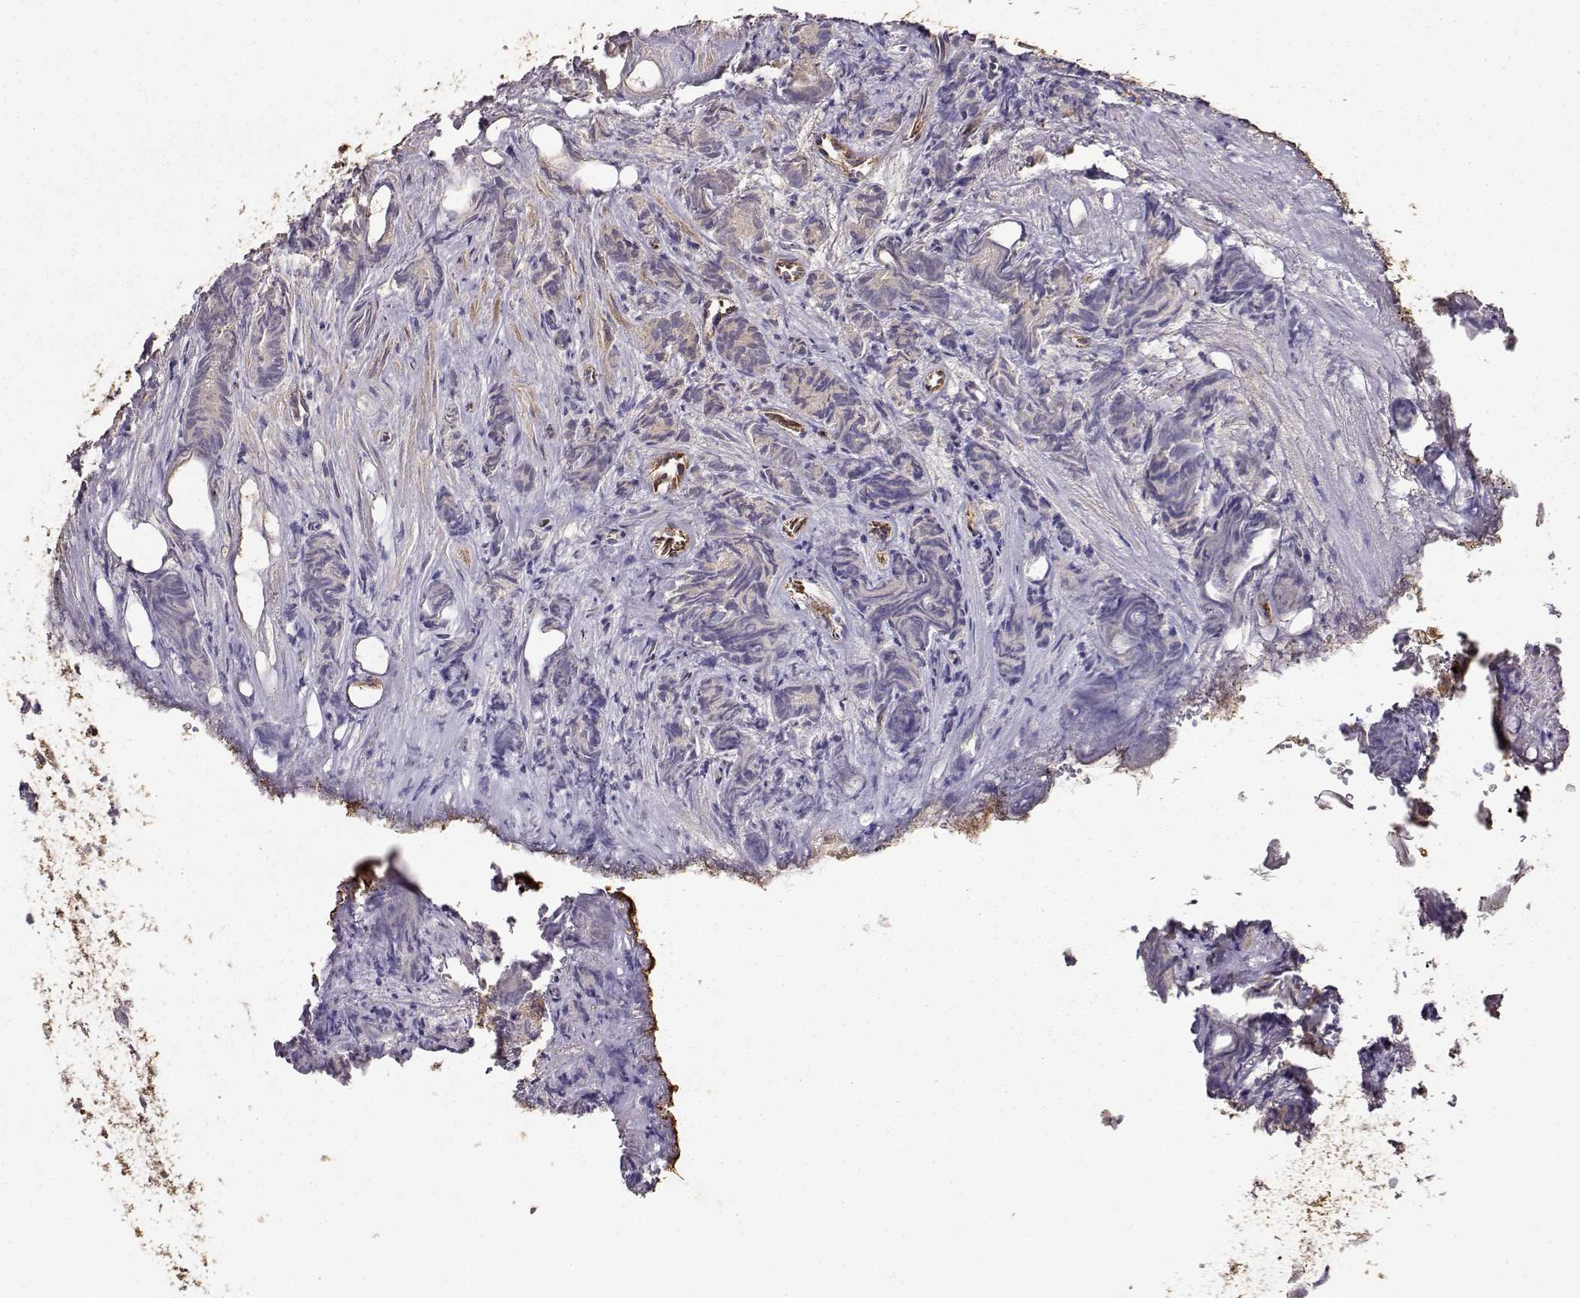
{"staining": {"intensity": "moderate", "quantity": "25%-75%", "location": "cytoplasmic/membranous"}, "tissue": "prostate cancer", "cell_type": "Tumor cells", "image_type": "cancer", "snomed": [{"axis": "morphology", "description": "Adenocarcinoma, High grade"}, {"axis": "topography", "description": "Prostate"}], "caption": "Moderate cytoplasmic/membranous positivity for a protein is present in about 25%-75% of tumor cells of prostate cancer using IHC.", "gene": "TARS3", "patient": {"sex": "male", "age": 84}}